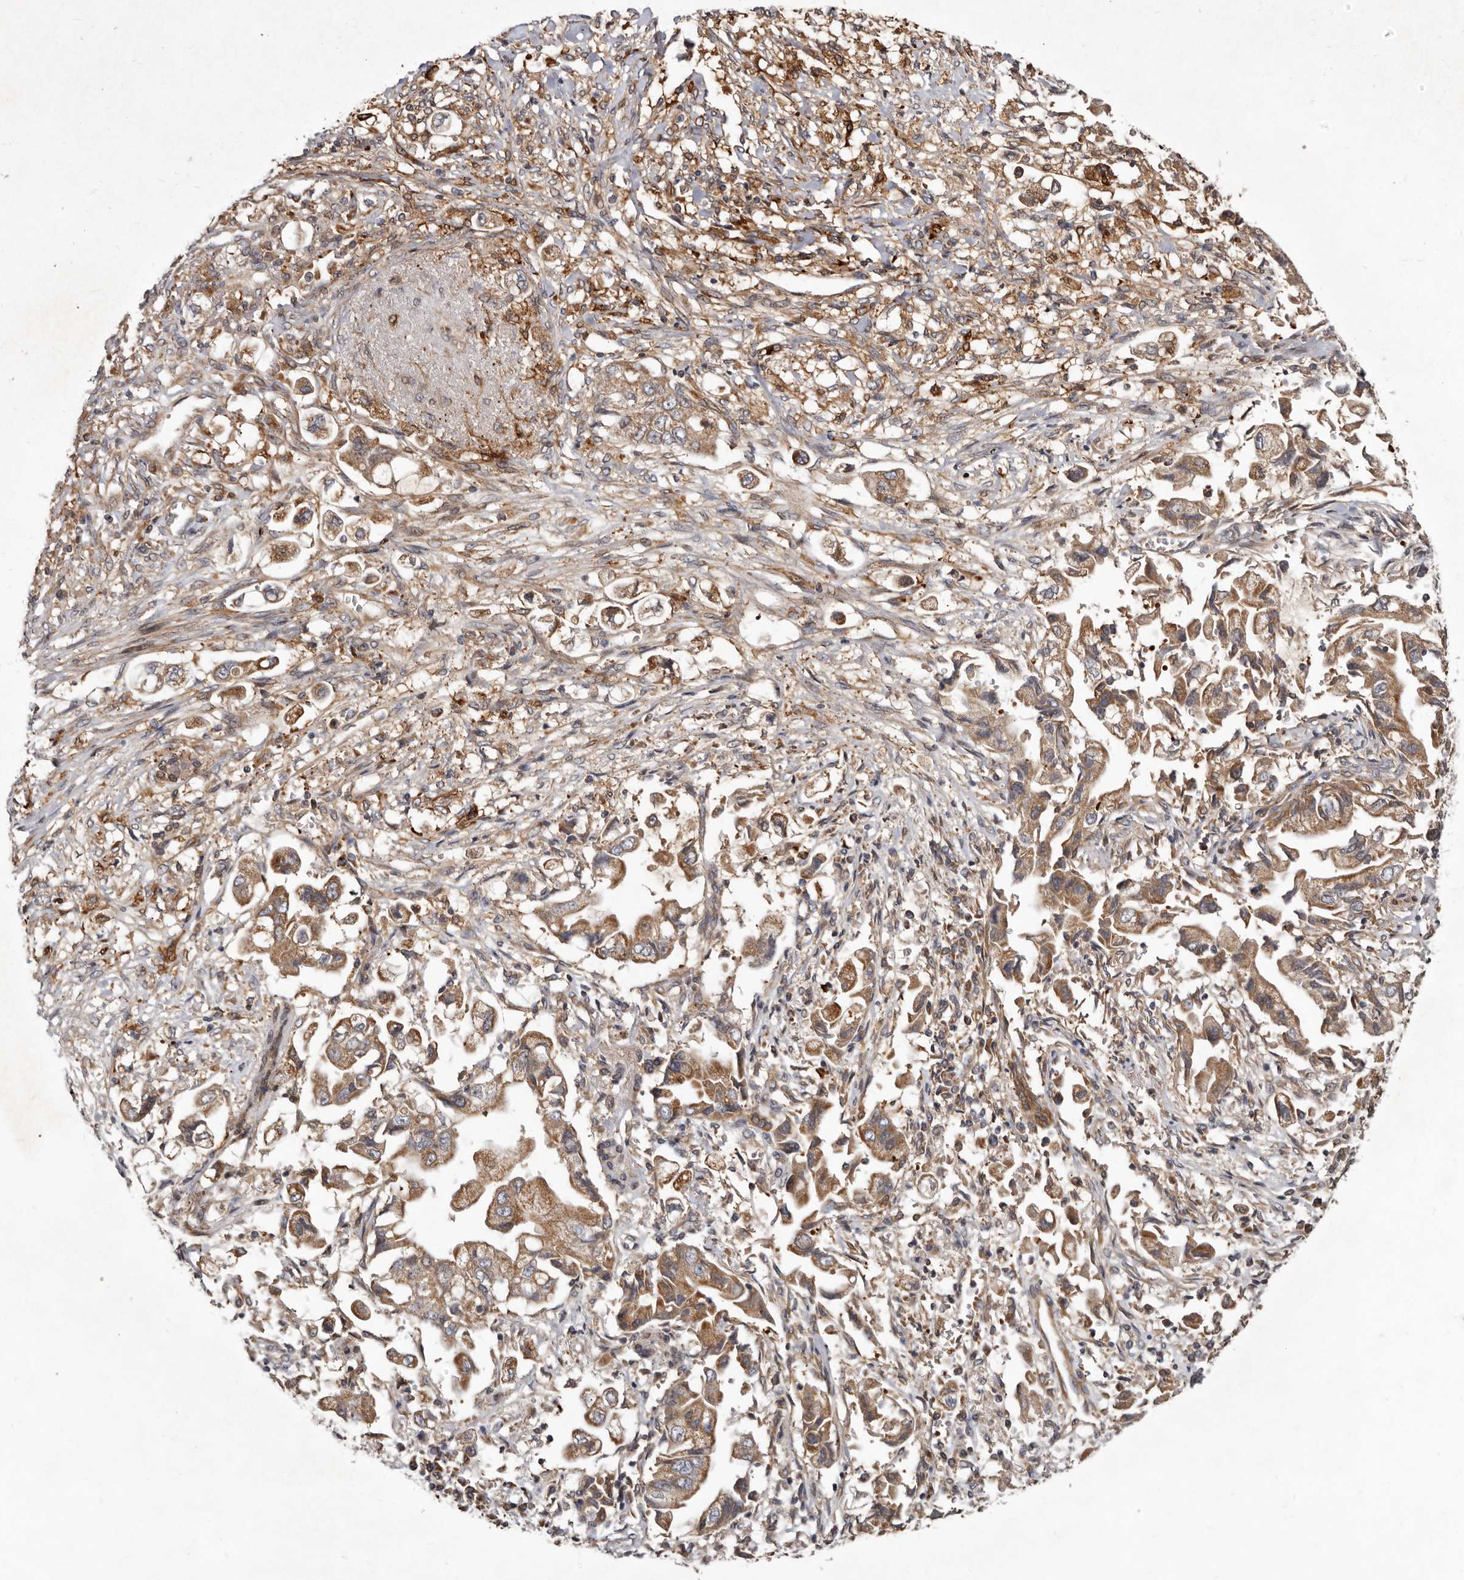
{"staining": {"intensity": "moderate", "quantity": ">75%", "location": "cytoplasmic/membranous"}, "tissue": "stomach cancer", "cell_type": "Tumor cells", "image_type": "cancer", "snomed": [{"axis": "morphology", "description": "Adenocarcinoma, NOS"}, {"axis": "topography", "description": "Stomach"}], "caption": "IHC photomicrograph of adenocarcinoma (stomach) stained for a protein (brown), which displays medium levels of moderate cytoplasmic/membranous positivity in about >75% of tumor cells.", "gene": "GOT1L1", "patient": {"sex": "male", "age": 62}}